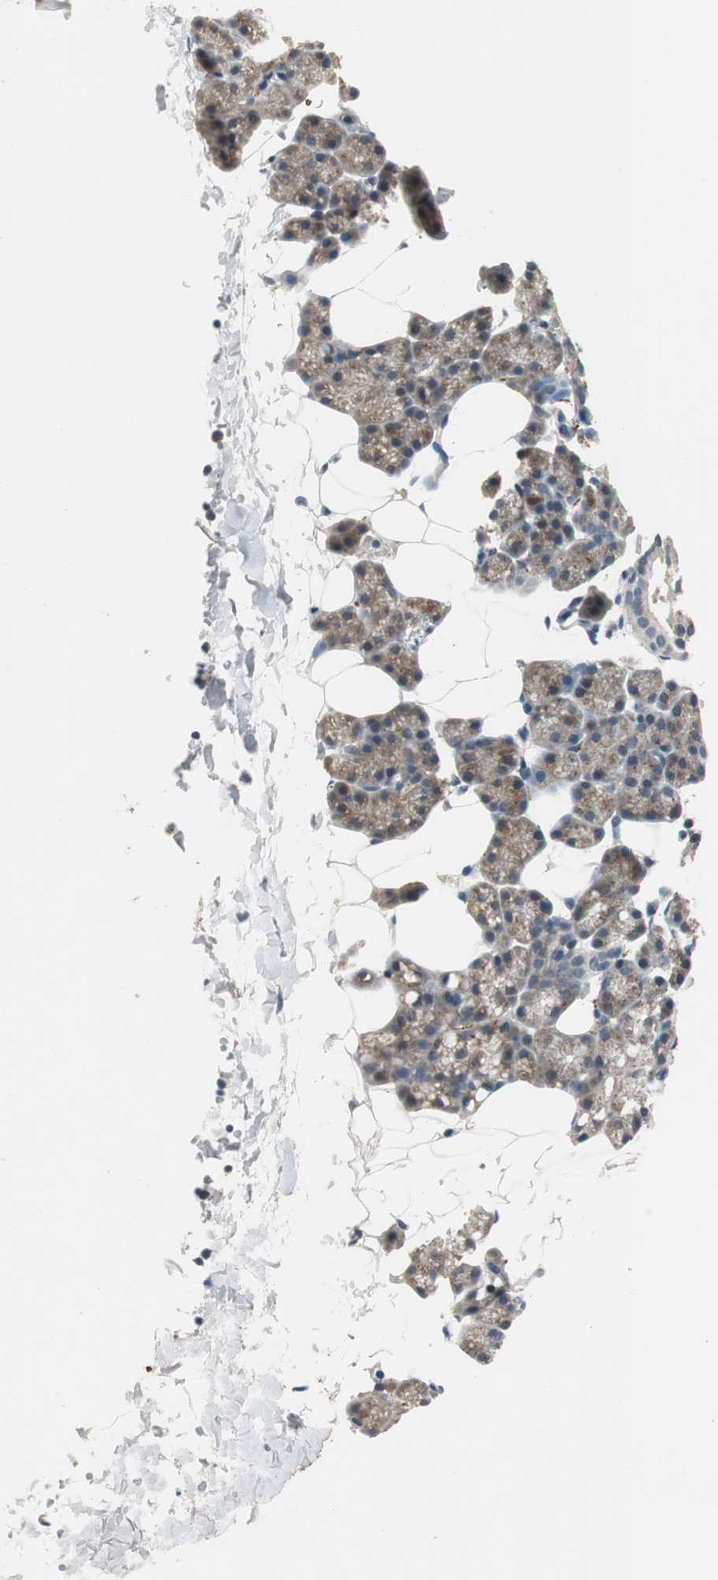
{"staining": {"intensity": "weak", "quantity": "<25%", "location": "cytoplasmic/membranous"}, "tissue": "salivary gland", "cell_type": "Glandular cells", "image_type": "normal", "snomed": [{"axis": "morphology", "description": "Normal tissue, NOS"}, {"axis": "topography", "description": "Lymph node"}, {"axis": "topography", "description": "Salivary gland"}], "caption": "Histopathology image shows no significant protein expression in glandular cells of benign salivary gland.", "gene": "PTPRN2", "patient": {"sex": "male", "age": 8}}